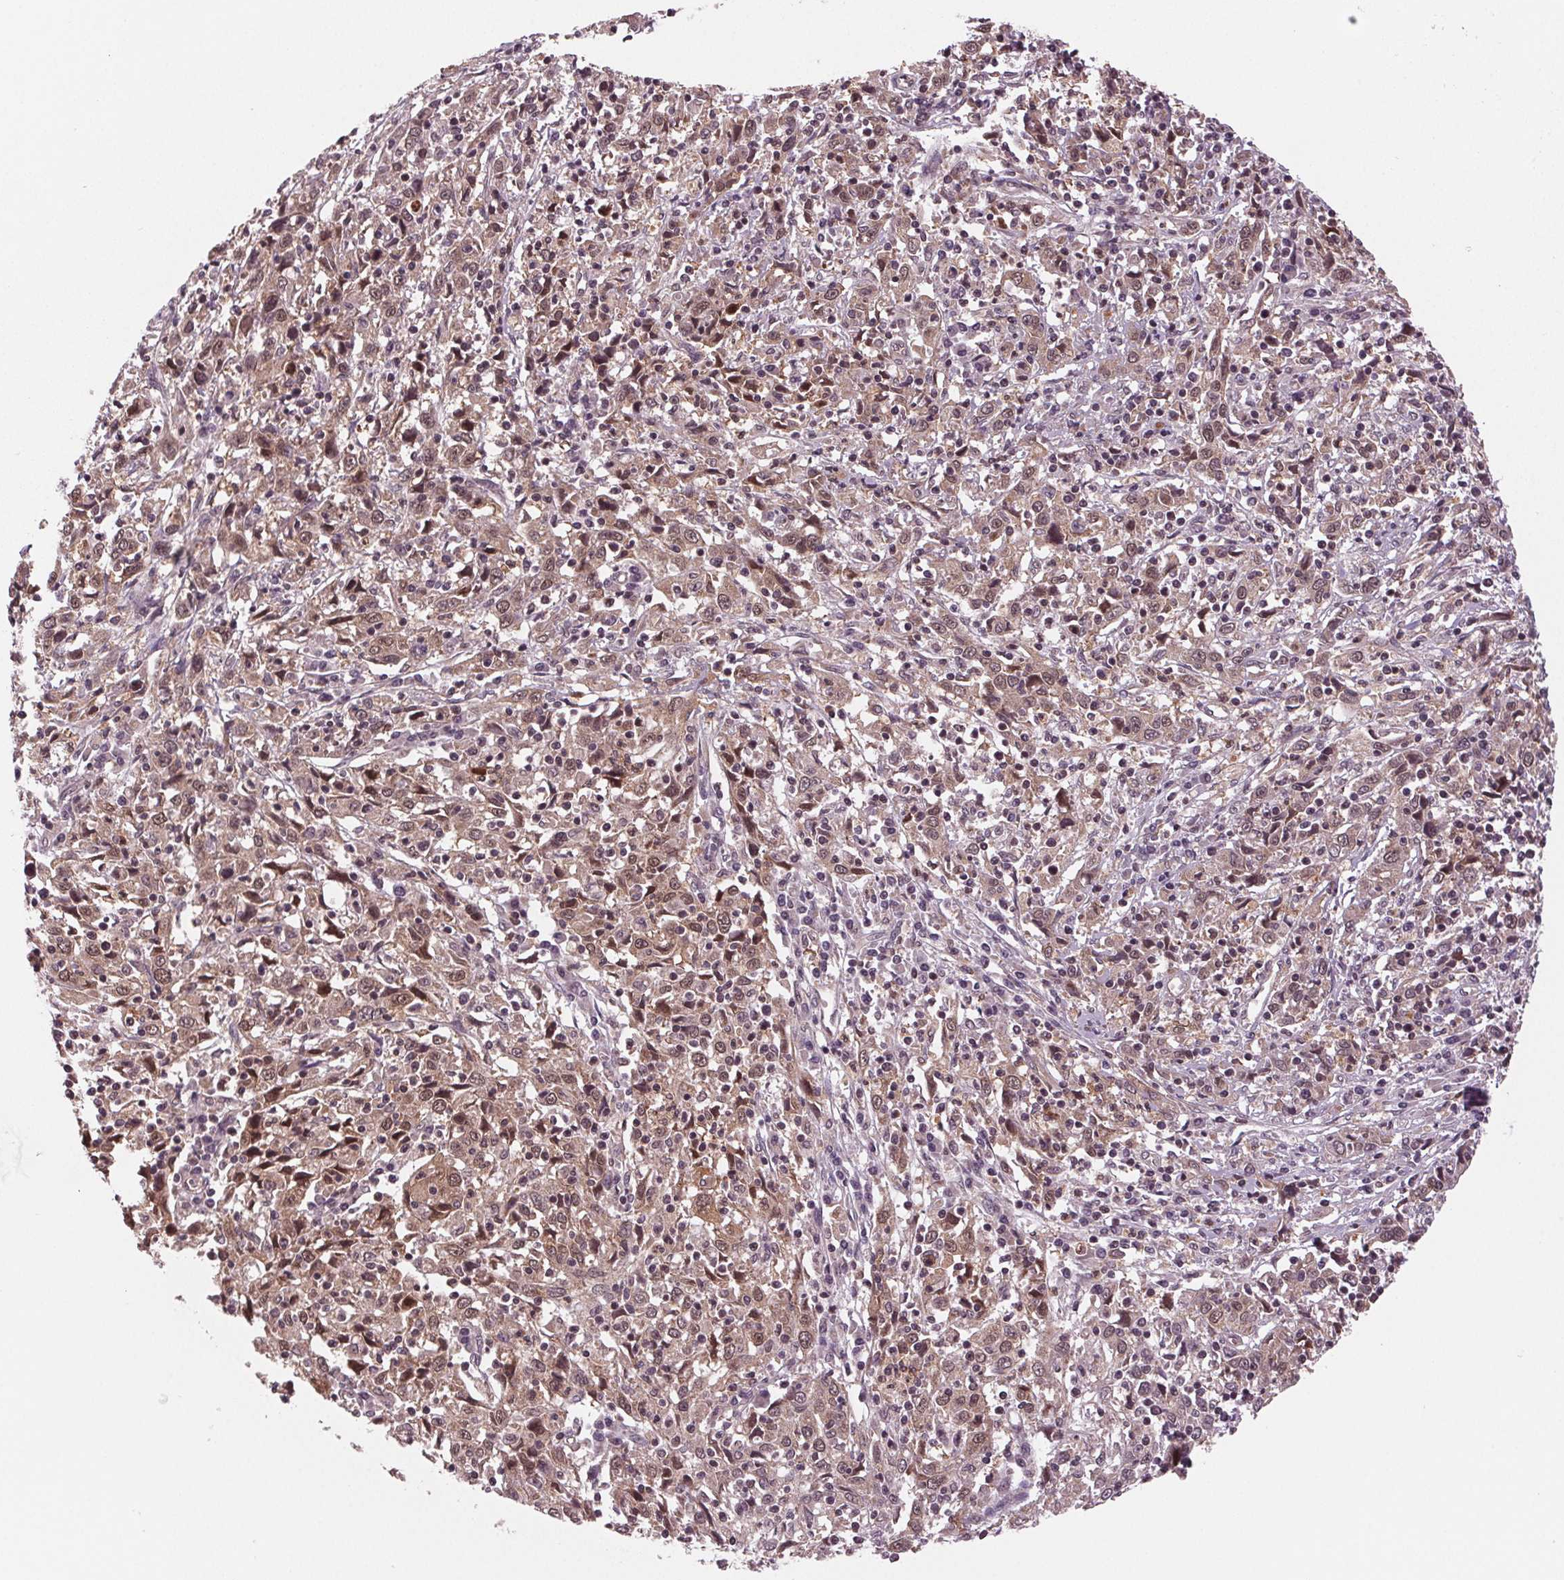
{"staining": {"intensity": "moderate", "quantity": ">75%", "location": "cytoplasmic/membranous,nuclear"}, "tissue": "cervical cancer", "cell_type": "Tumor cells", "image_type": "cancer", "snomed": [{"axis": "morphology", "description": "Squamous cell carcinoma, NOS"}, {"axis": "topography", "description": "Cervix"}], "caption": "About >75% of tumor cells in human cervical squamous cell carcinoma demonstrate moderate cytoplasmic/membranous and nuclear protein positivity as visualized by brown immunohistochemical staining.", "gene": "STAT3", "patient": {"sex": "female", "age": 46}}